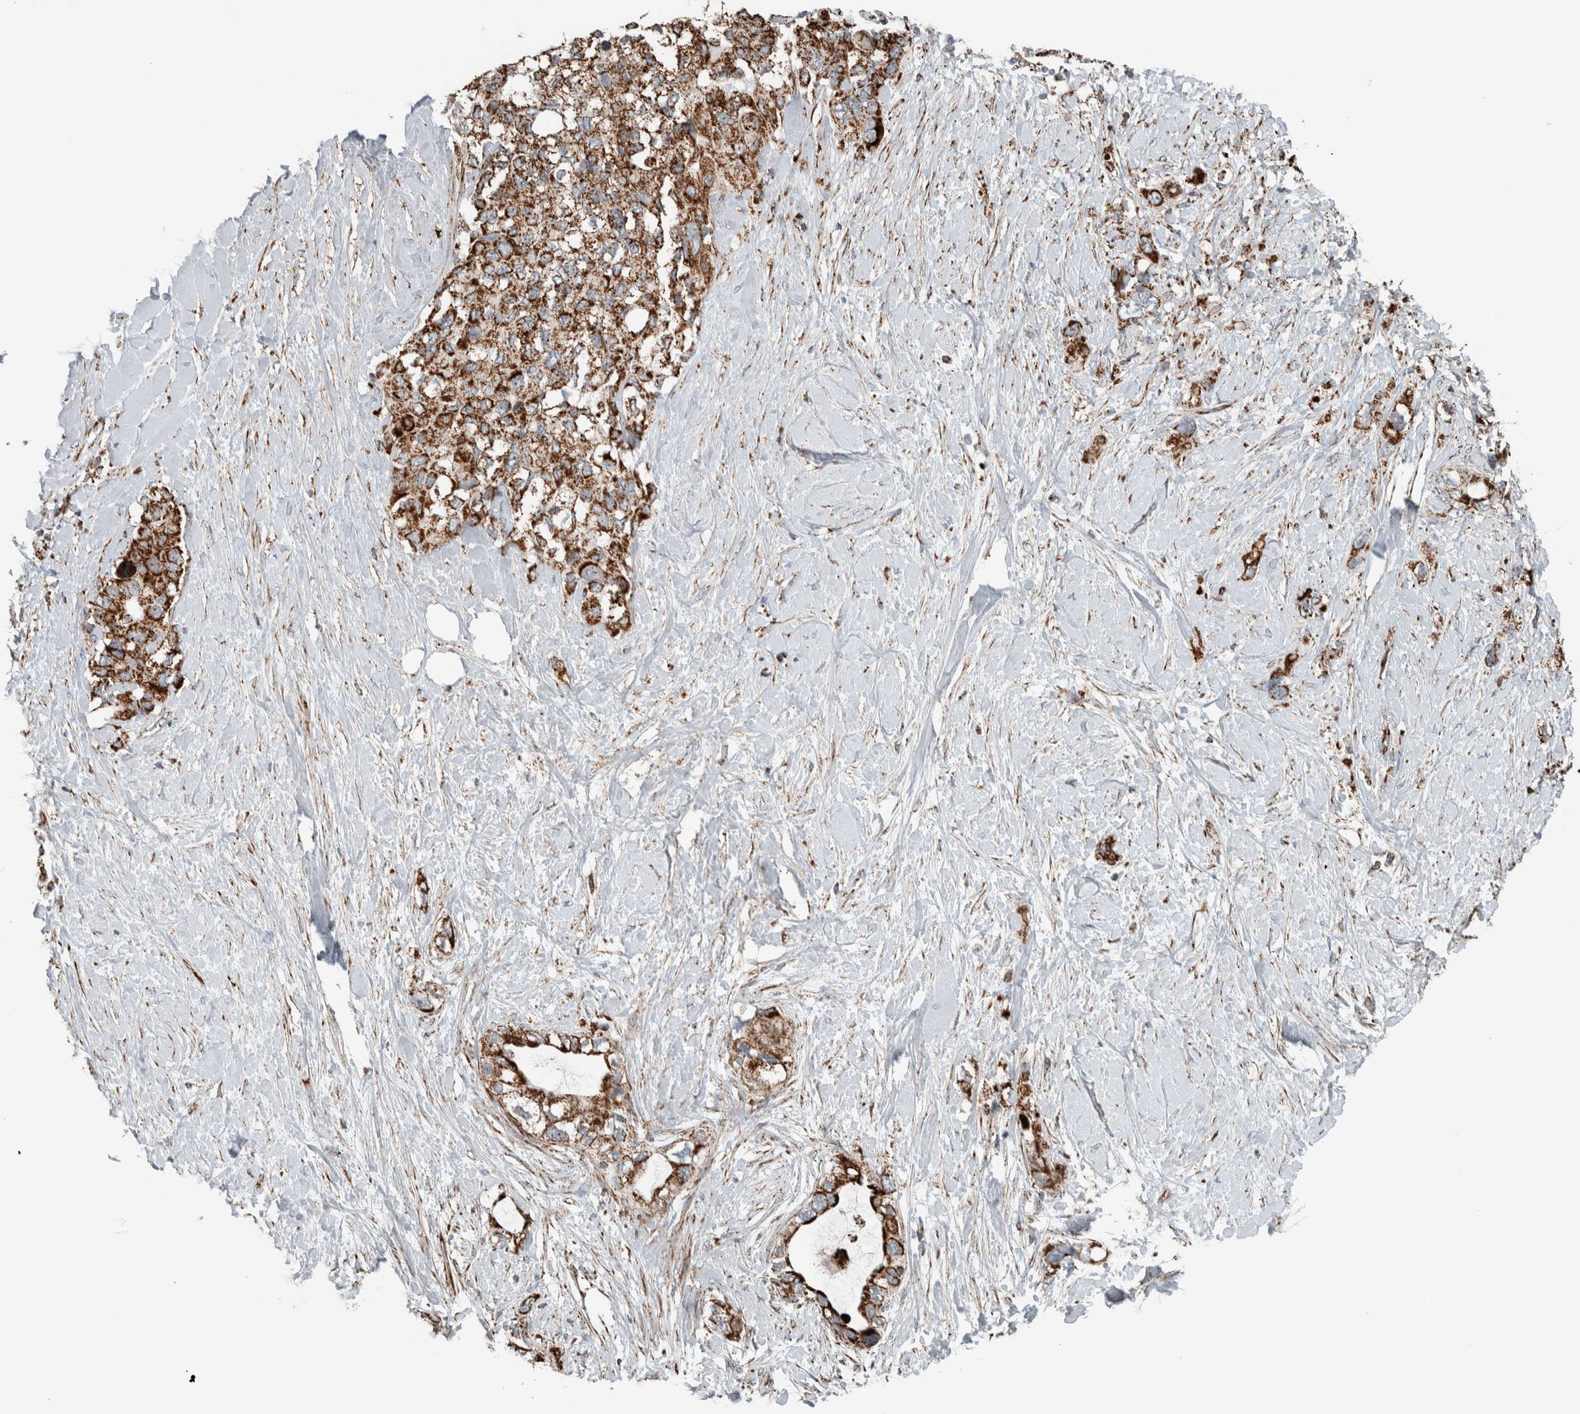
{"staining": {"intensity": "strong", "quantity": ">75%", "location": "cytoplasmic/membranous"}, "tissue": "pancreatic cancer", "cell_type": "Tumor cells", "image_type": "cancer", "snomed": [{"axis": "morphology", "description": "Adenocarcinoma, NOS"}, {"axis": "topography", "description": "Pancreas"}], "caption": "DAB (3,3'-diaminobenzidine) immunohistochemical staining of human pancreatic cancer demonstrates strong cytoplasmic/membranous protein staining in about >75% of tumor cells. Using DAB (3,3'-diaminobenzidine) (brown) and hematoxylin (blue) stains, captured at high magnification using brightfield microscopy.", "gene": "CNTROB", "patient": {"sex": "female", "age": 56}}